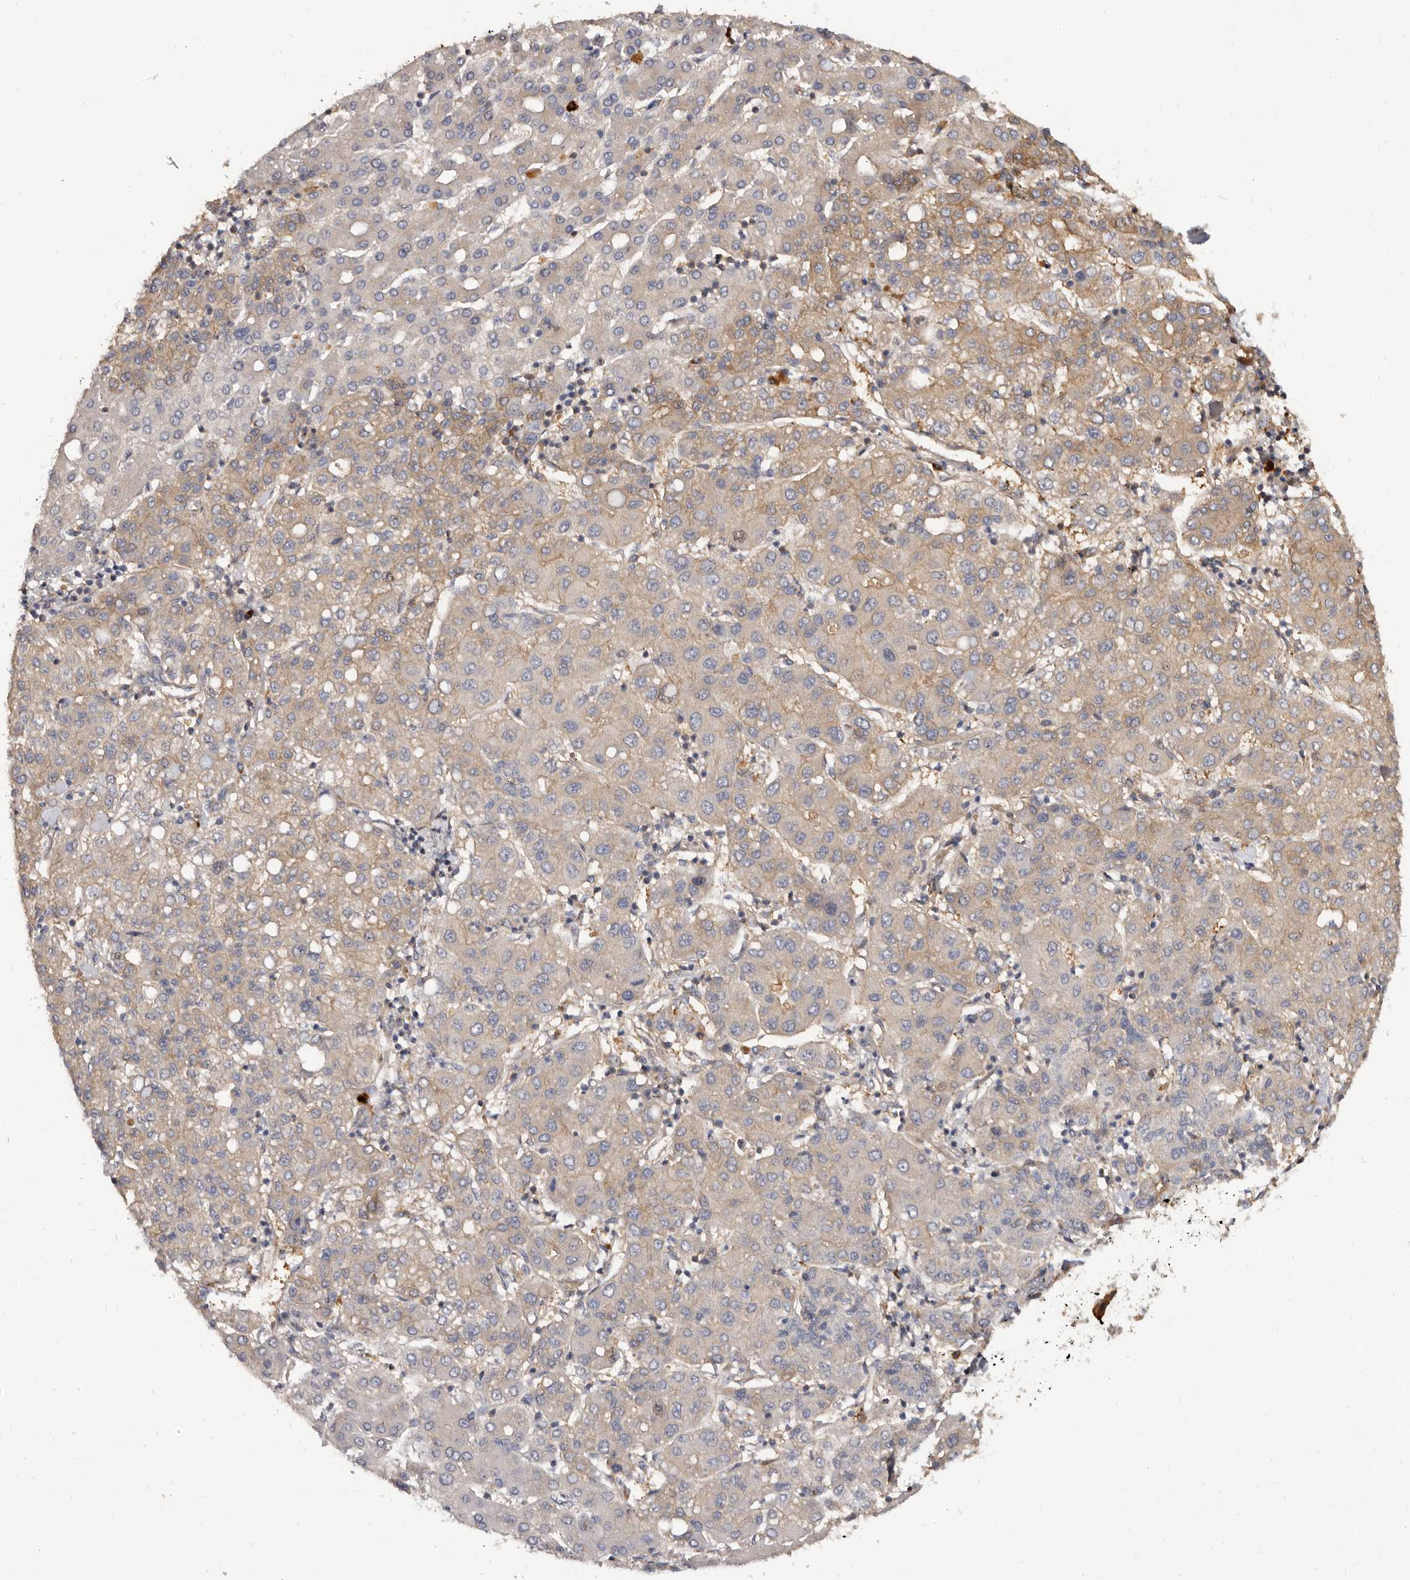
{"staining": {"intensity": "weak", "quantity": "25%-75%", "location": "cytoplasmic/membranous"}, "tissue": "liver cancer", "cell_type": "Tumor cells", "image_type": "cancer", "snomed": [{"axis": "morphology", "description": "Carcinoma, Hepatocellular, NOS"}, {"axis": "topography", "description": "Liver"}], "caption": "Approximately 25%-75% of tumor cells in liver cancer demonstrate weak cytoplasmic/membranous protein expression as visualized by brown immunohistochemical staining.", "gene": "ADAMTS20", "patient": {"sex": "male", "age": 65}}